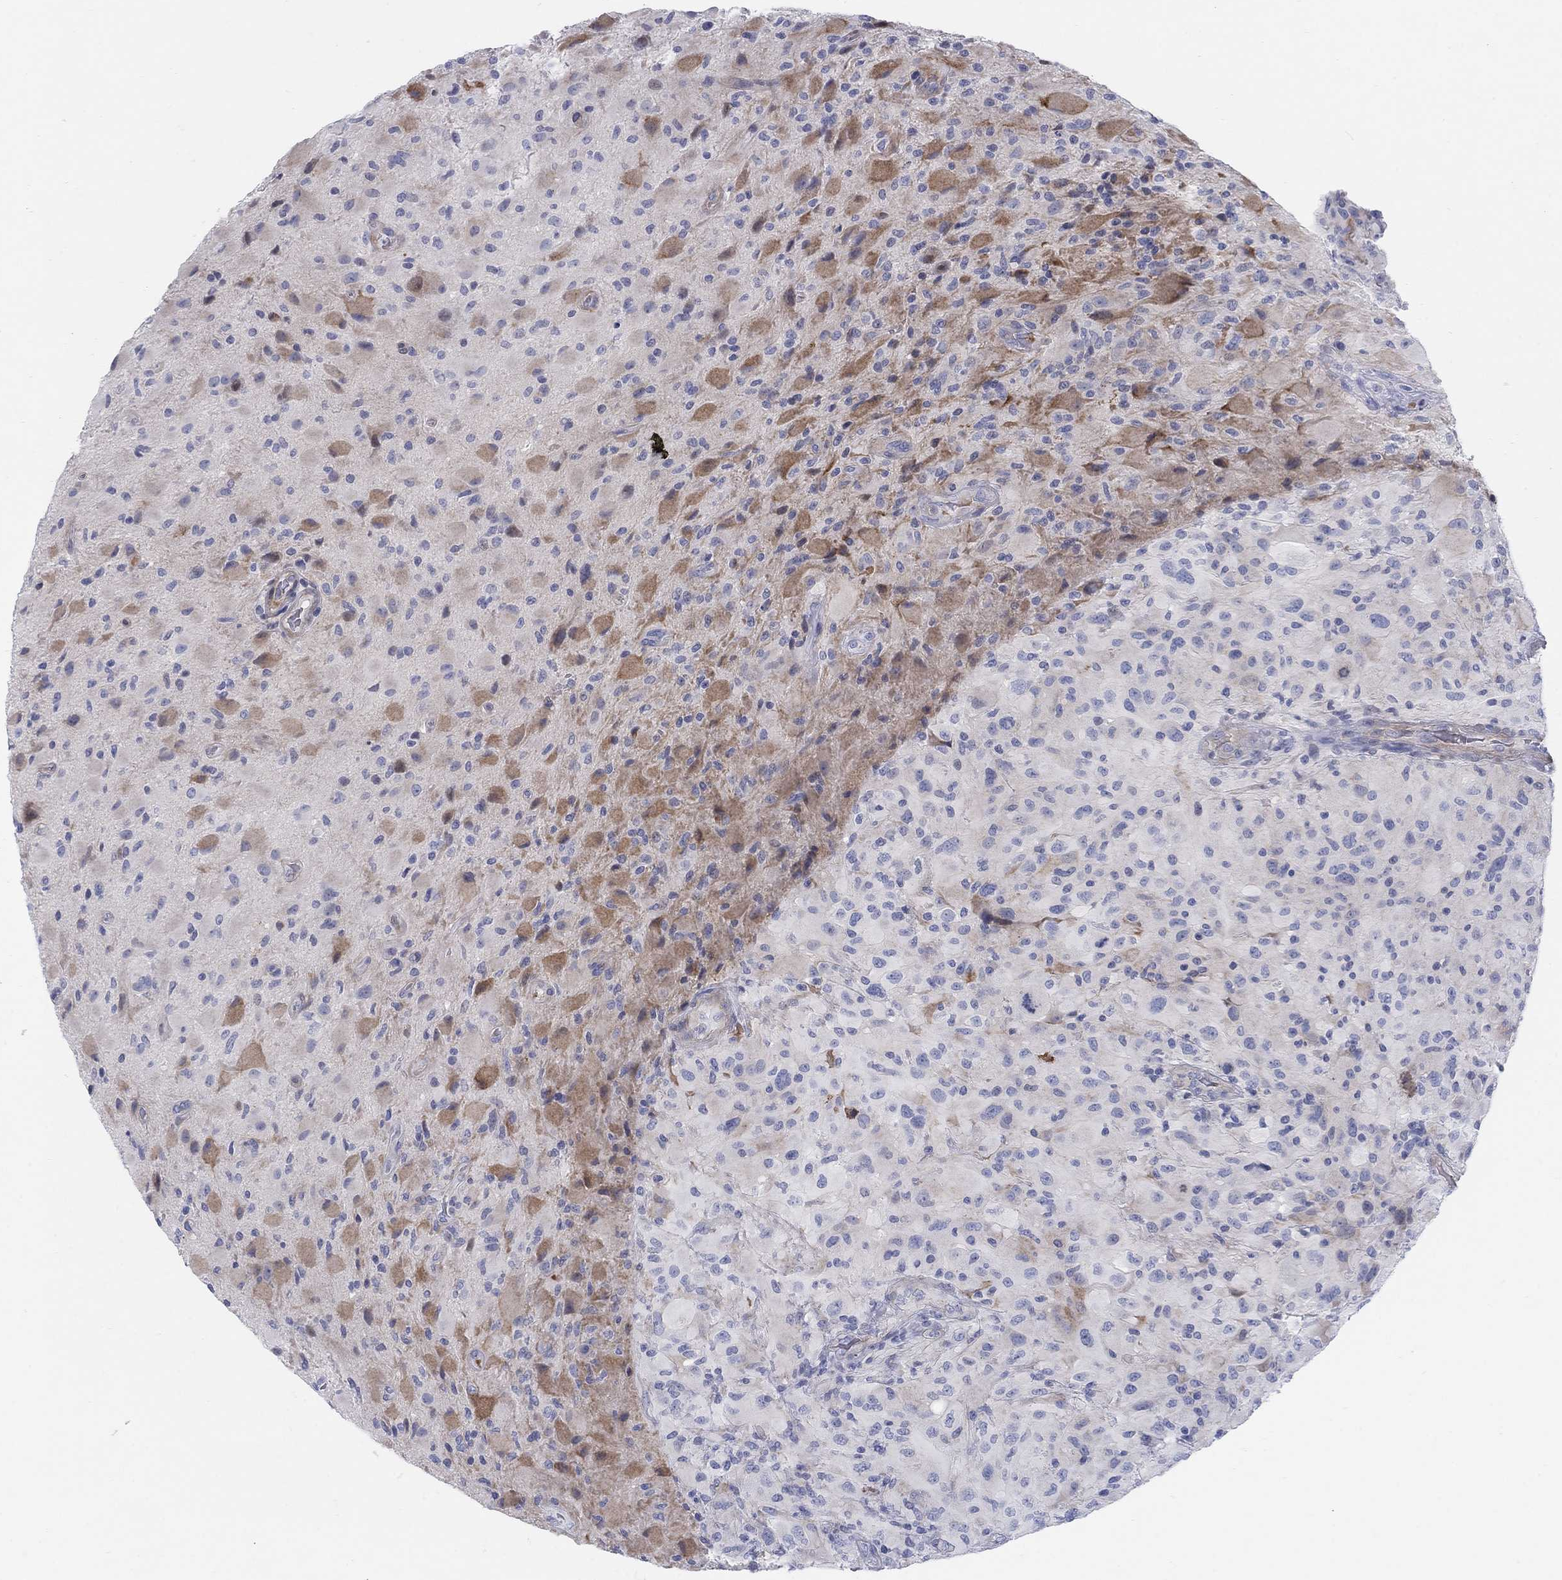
{"staining": {"intensity": "negative", "quantity": "none", "location": "none"}, "tissue": "glioma", "cell_type": "Tumor cells", "image_type": "cancer", "snomed": [{"axis": "morphology", "description": "Glioma, malignant, High grade"}, {"axis": "topography", "description": "Cerebral cortex"}], "caption": "IHC of human malignant glioma (high-grade) reveals no expression in tumor cells.", "gene": "HEATR4", "patient": {"sex": "male", "age": 35}}